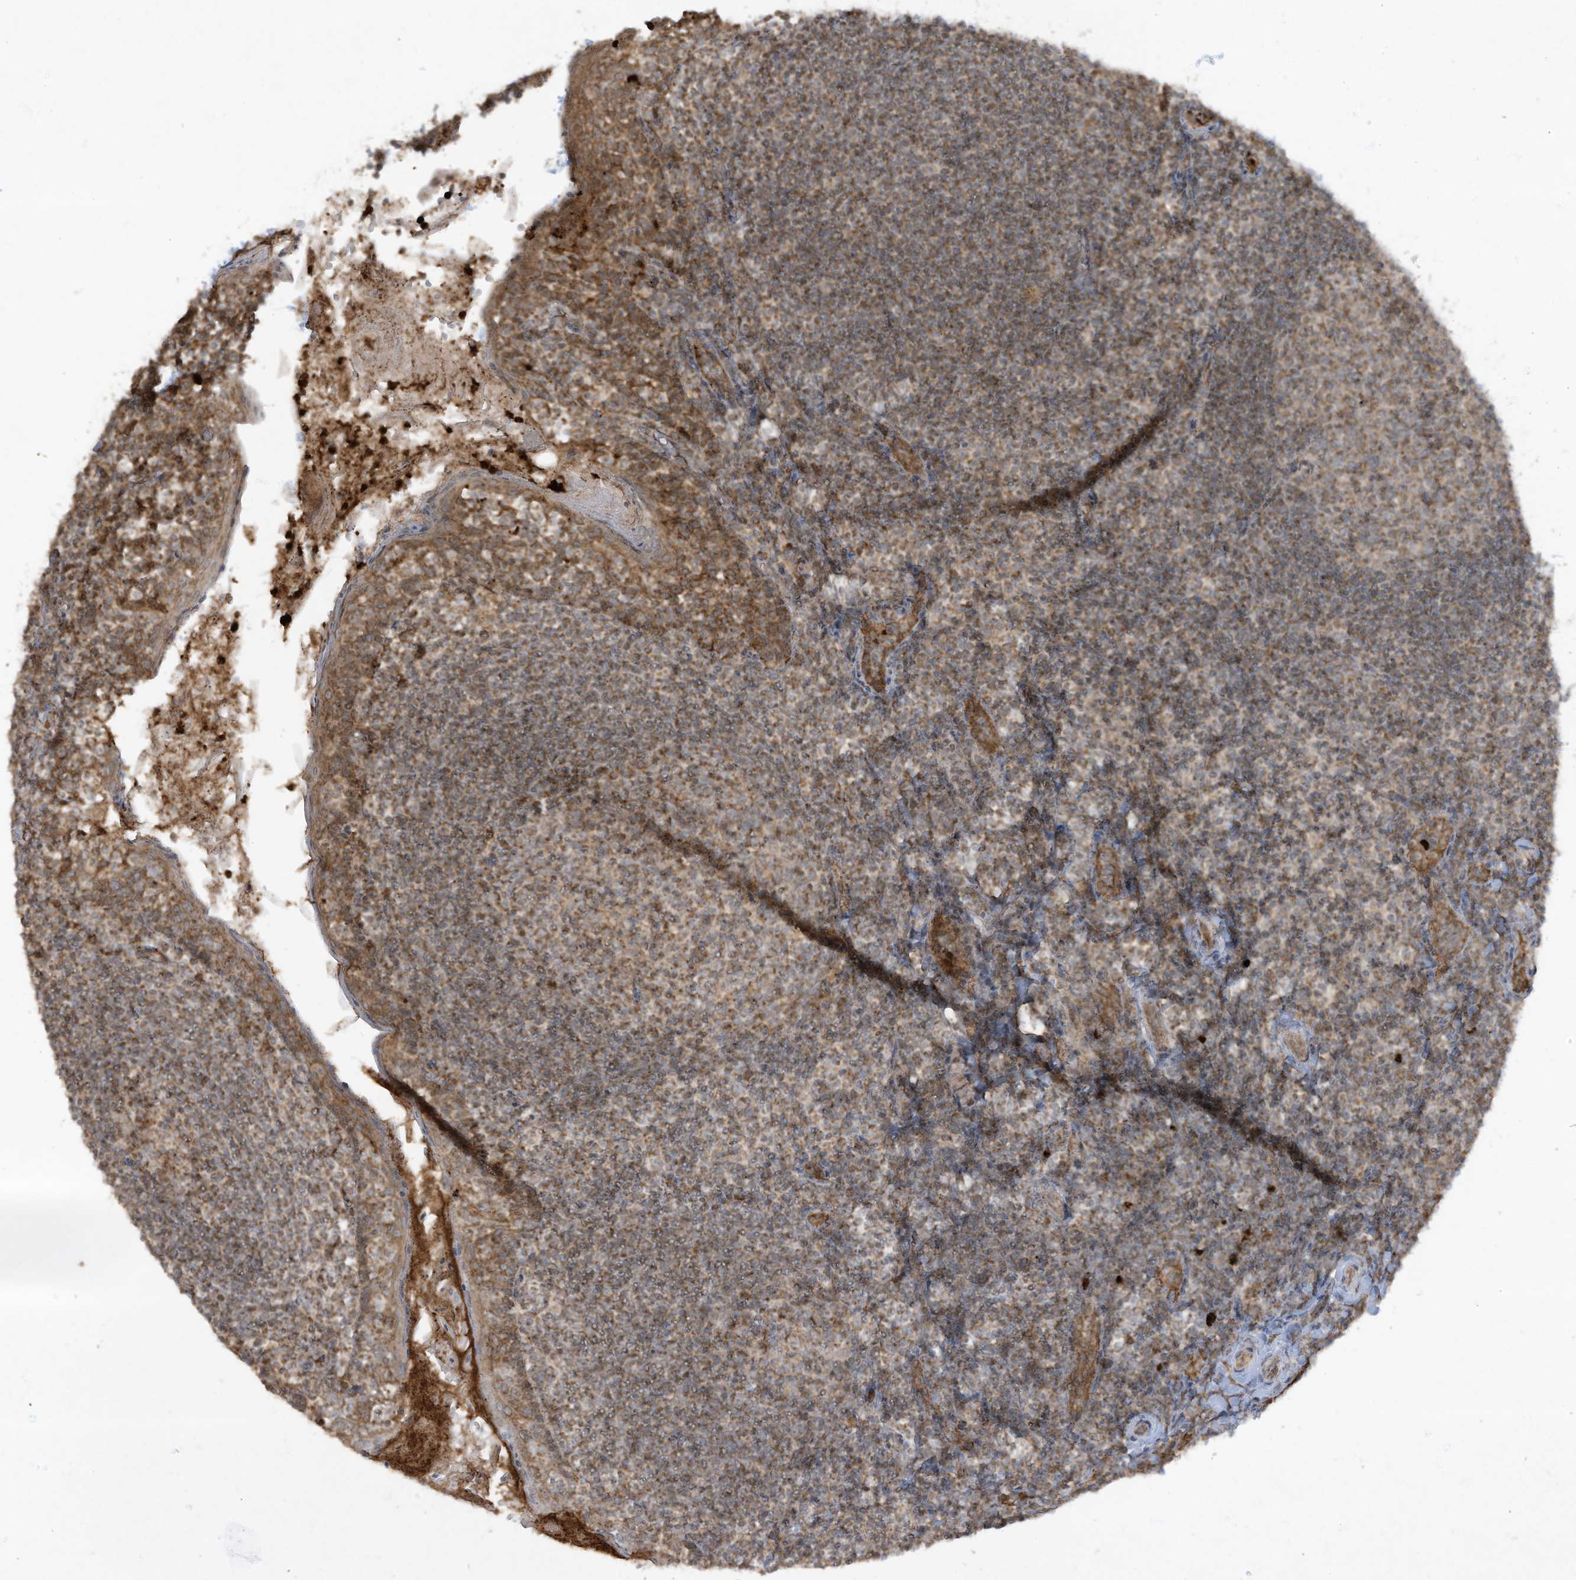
{"staining": {"intensity": "moderate", "quantity": "25%-75%", "location": "cytoplasmic/membranous"}, "tissue": "tonsil", "cell_type": "Germinal center cells", "image_type": "normal", "snomed": [{"axis": "morphology", "description": "Normal tissue, NOS"}, {"axis": "topography", "description": "Tonsil"}], "caption": "Germinal center cells exhibit medium levels of moderate cytoplasmic/membranous expression in approximately 25%-75% of cells in benign human tonsil.", "gene": "CHRNA4", "patient": {"sex": "female", "age": 19}}